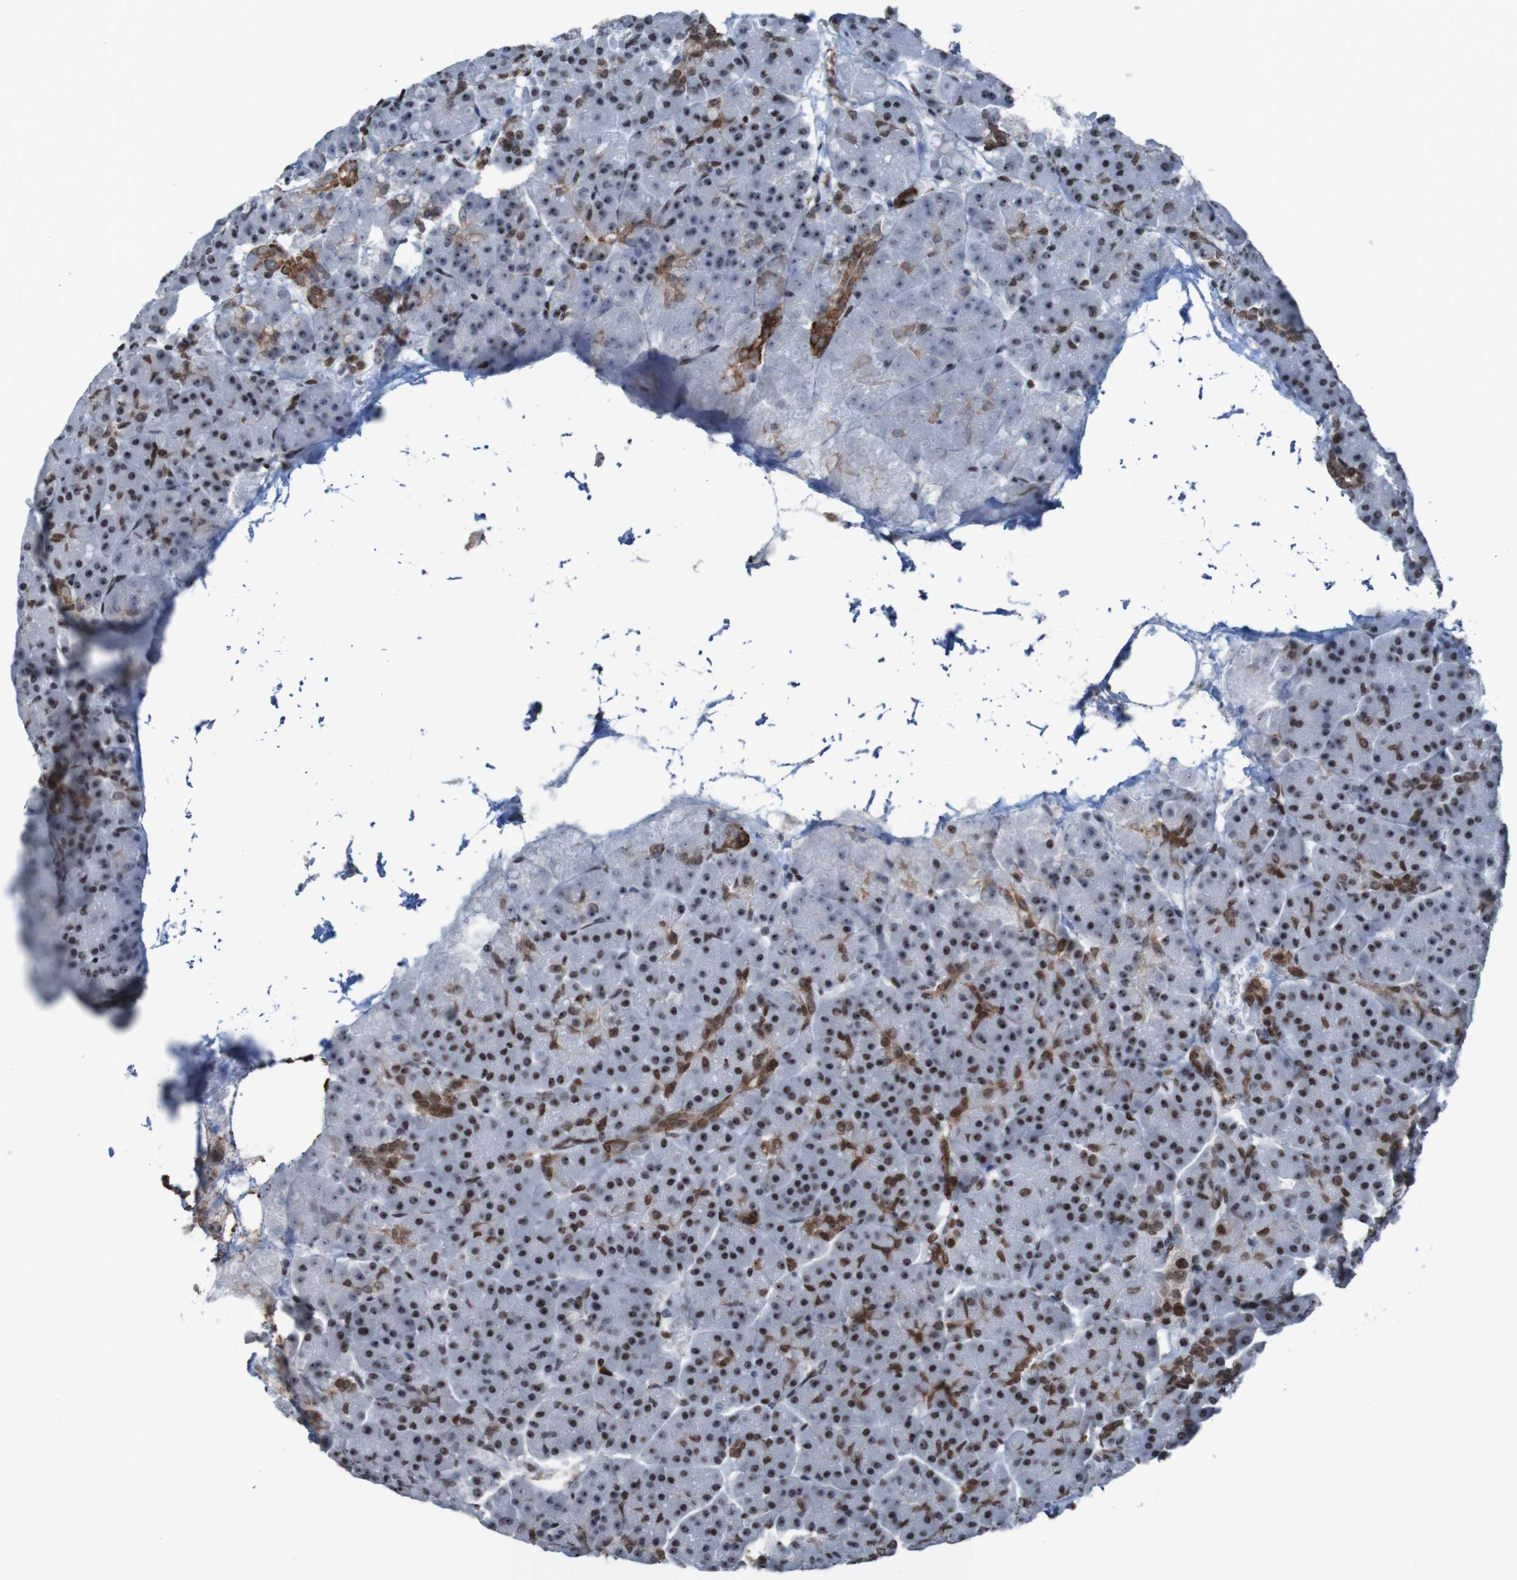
{"staining": {"intensity": "strong", "quantity": ">75%", "location": "nuclear"}, "tissue": "pancreas", "cell_type": "Exocrine glandular cells", "image_type": "normal", "snomed": [{"axis": "morphology", "description": "Normal tissue, NOS"}, {"axis": "topography", "description": "Pancreas"}], "caption": "Immunohistochemical staining of normal pancreas shows strong nuclear protein positivity in approximately >75% of exocrine glandular cells. The staining was performed using DAB (3,3'-diaminobenzidine) to visualize the protein expression in brown, while the nuclei were stained in blue with hematoxylin (Magnification: 20x).", "gene": "PHF2", "patient": {"sex": "female", "age": 70}}